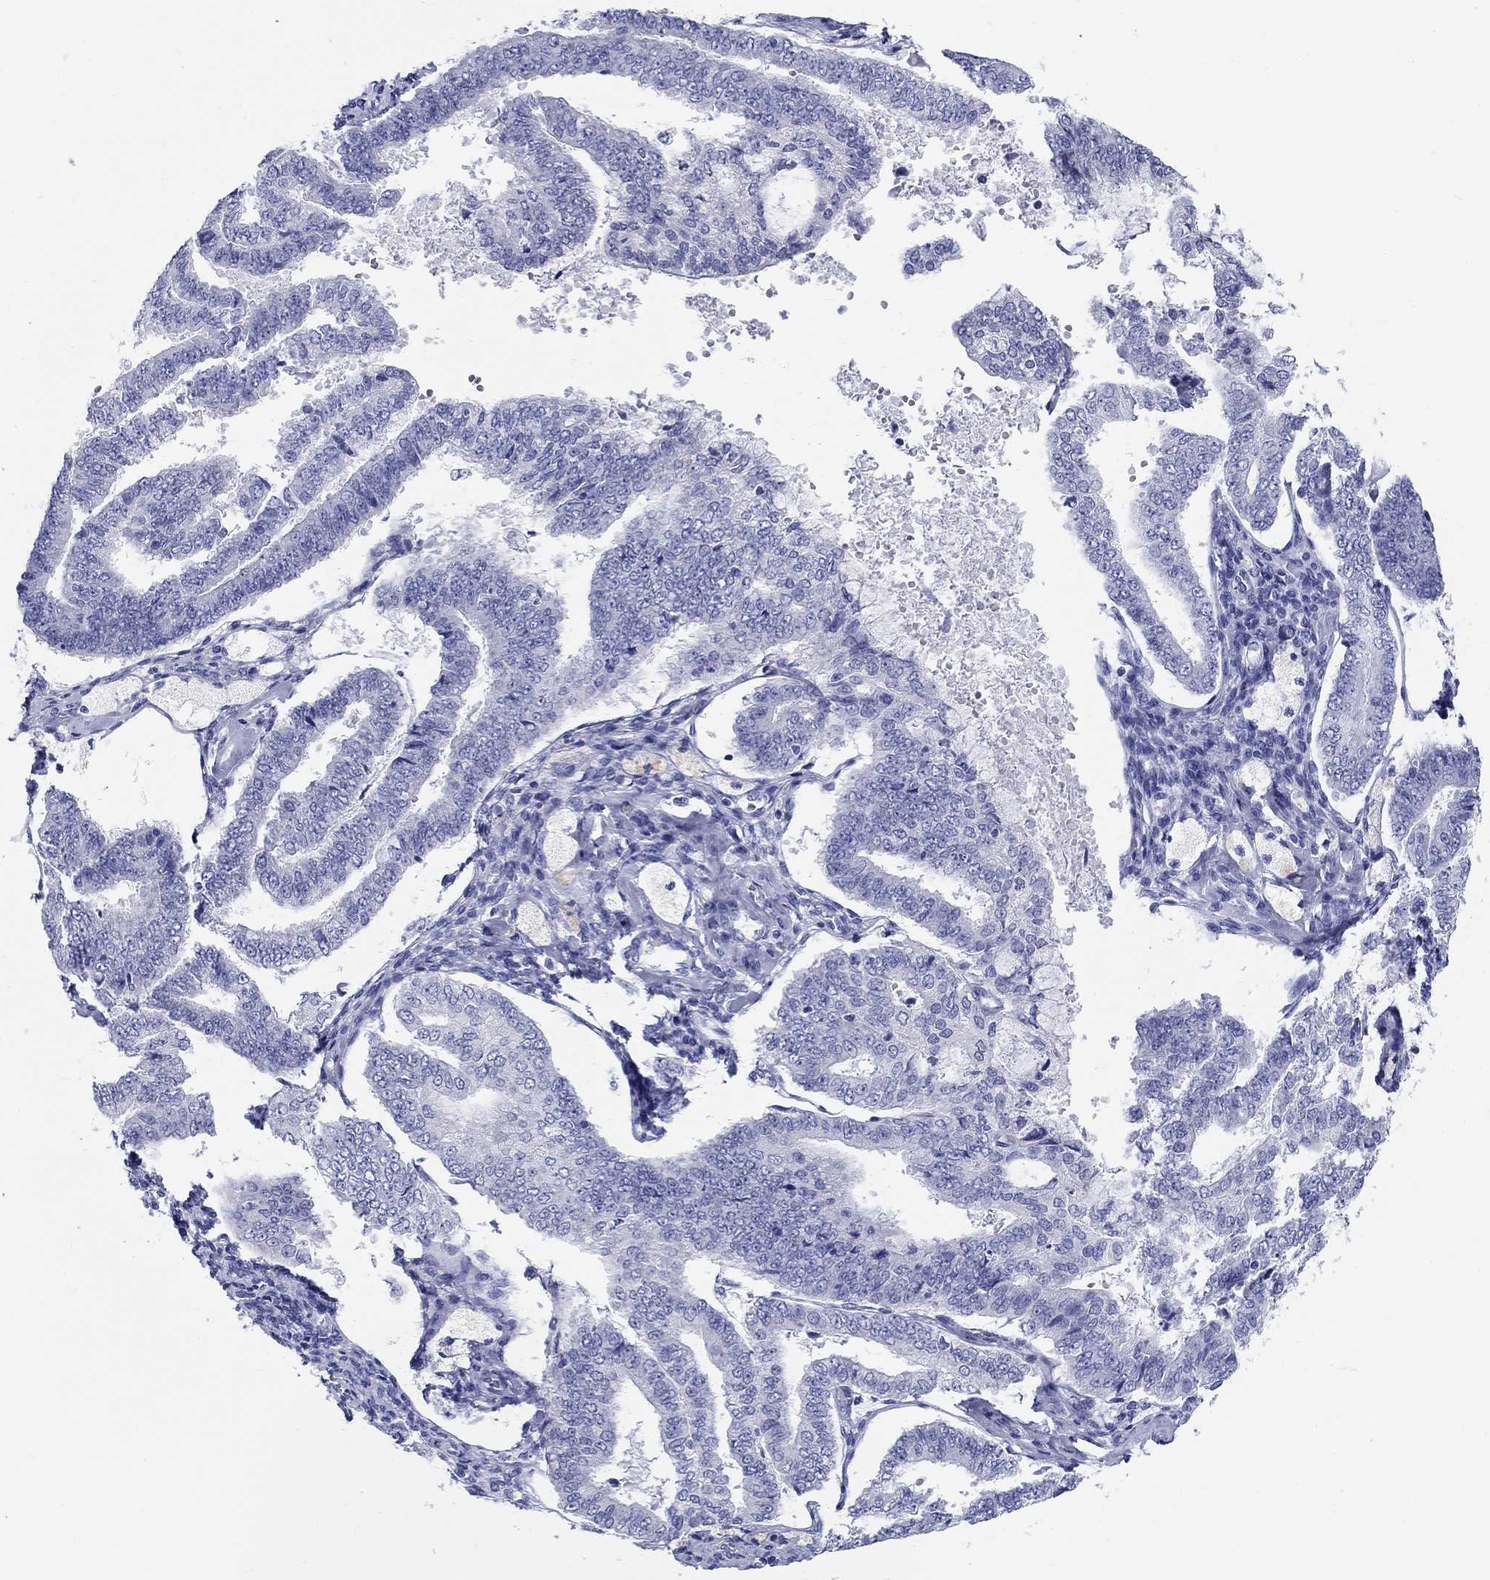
{"staining": {"intensity": "negative", "quantity": "none", "location": "none"}, "tissue": "endometrial cancer", "cell_type": "Tumor cells", "image_type": "cancer", "snomed": [{"axis": "morphology", "description": "Adenocarcinoma, NOS"}, {"axis": "topography", "description": "Endometrium"}], "caption": "This is a micrograph of immunohistochemistry (IHC) staining of adenocarcinoma (endometrial), which shows no staining in tumor cells.", "gene": "LAMP5", "patient": {"sex": "female", "age": 63}}